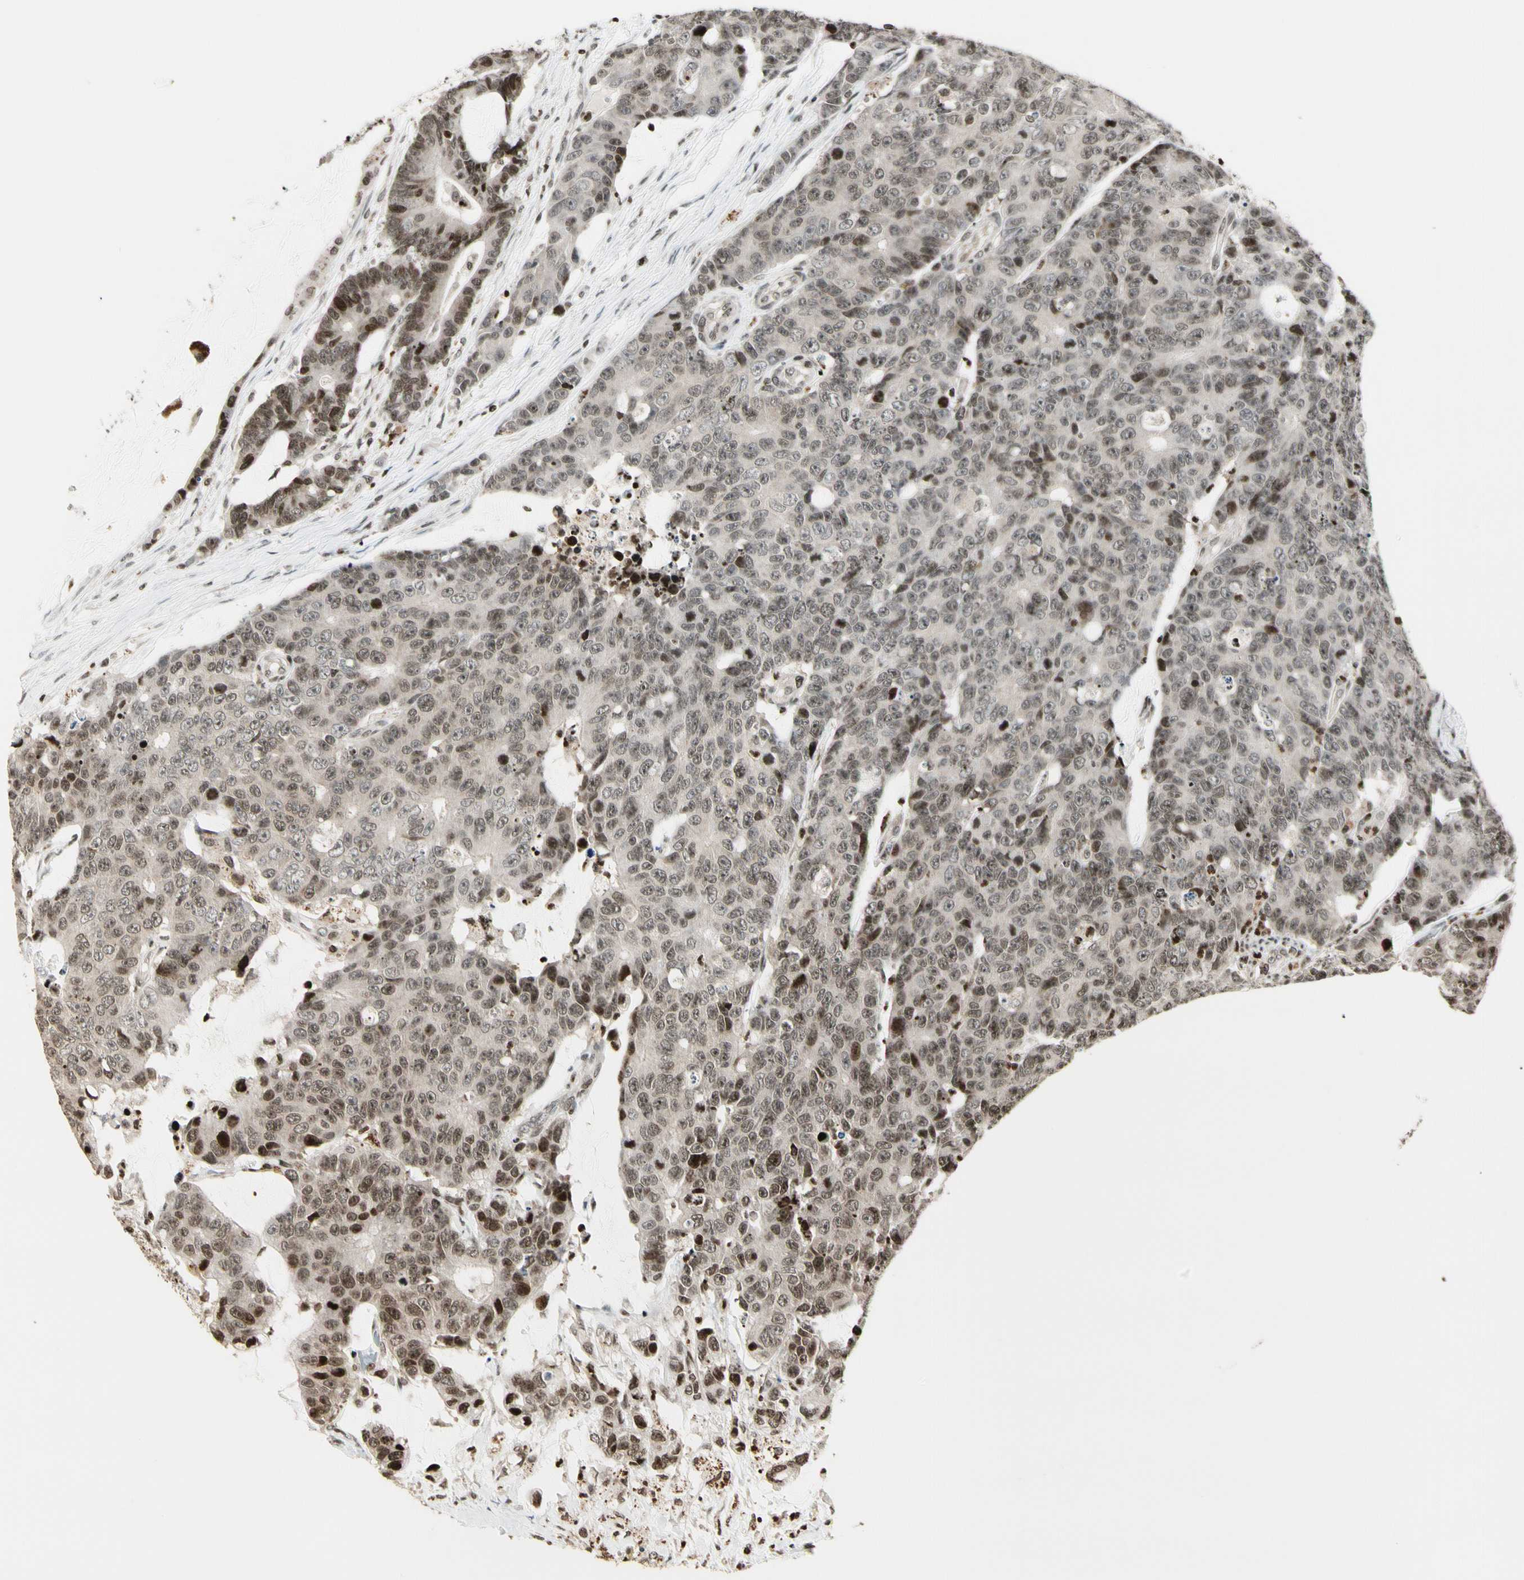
{"staining": {"intensity": "weak", "quantity": ">75%", "location": "nuclear"}, "tissue": "colorectal cancer", "cell_type": "Tumor cells", "image_type": "cancer", "snomed": [{"axis": "morphology", "description": "Adenocarcinoma, NOS"}, {"axis": "topography", "description": "Colon"}], "caption": "Immunohistochemistry of colorectal cancer reveals low levels of weak nuclear expression in approximately >75% of tumor cells.", "gene": "TSHZ3", "patient": {"sex": "female", "age": 86}}